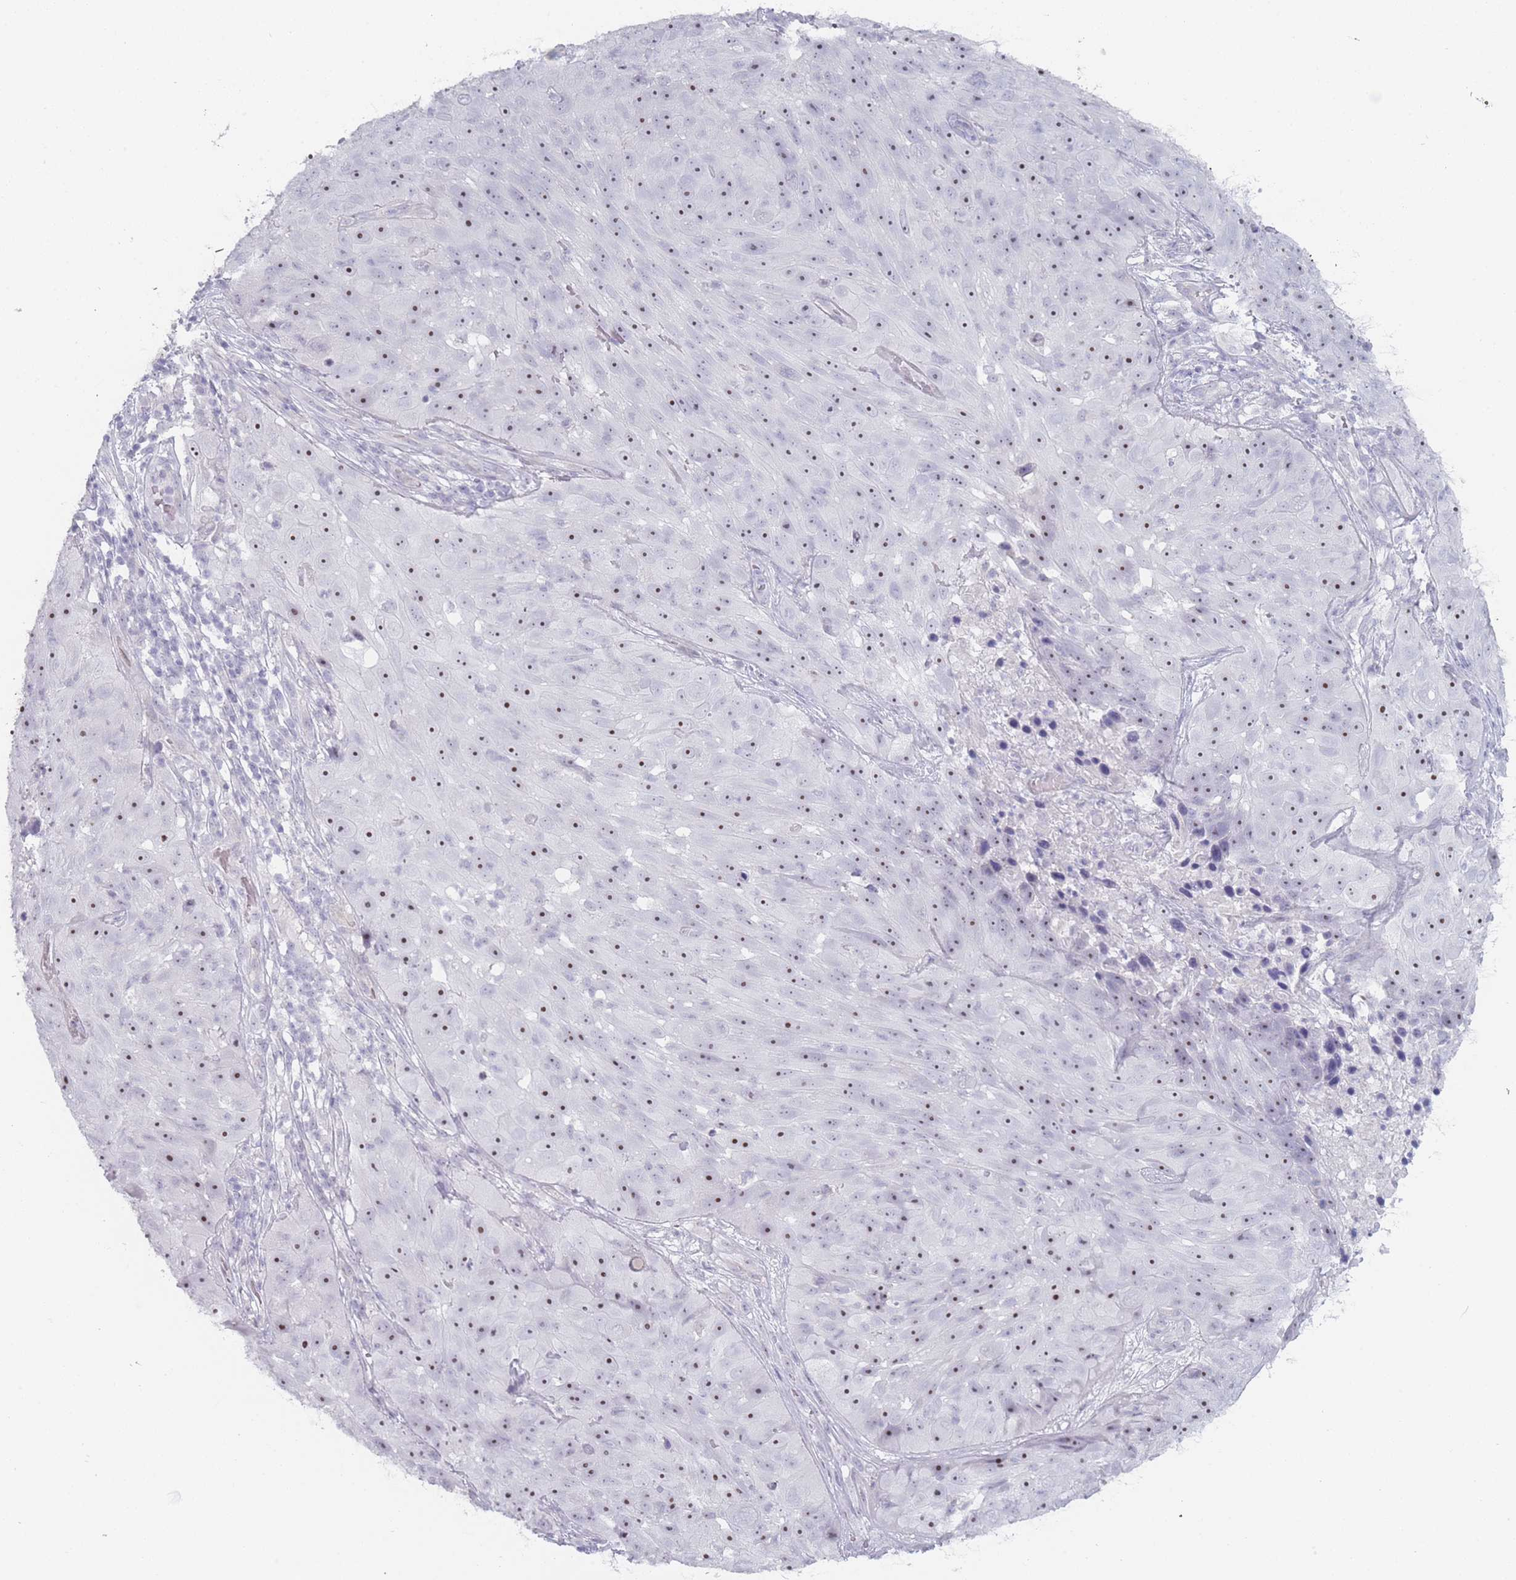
{"staining": {"intensity": "moderate", "quantity": "25%-75%", "location": "nuclear"}, "tissue": "skin cancer", "cell_type": "Tumor cells", "image_type": "cancer", "snomed": [{"axis": "morphology", "description": "Squamous cell carcinoma, NOS"}, {"axis": "topography", "description": "Skin"}], "caption": "Immunohistochemistry (IHC) photomicrograph of squamous cell carcinoma (skin) stained for a protein (brown), which exhibits medium levels of moderate nuclear positivity in approximately 25%-75% of tumor cells.", "gene": "ROS1", "patient": {"sex": "female", "age": 87}}